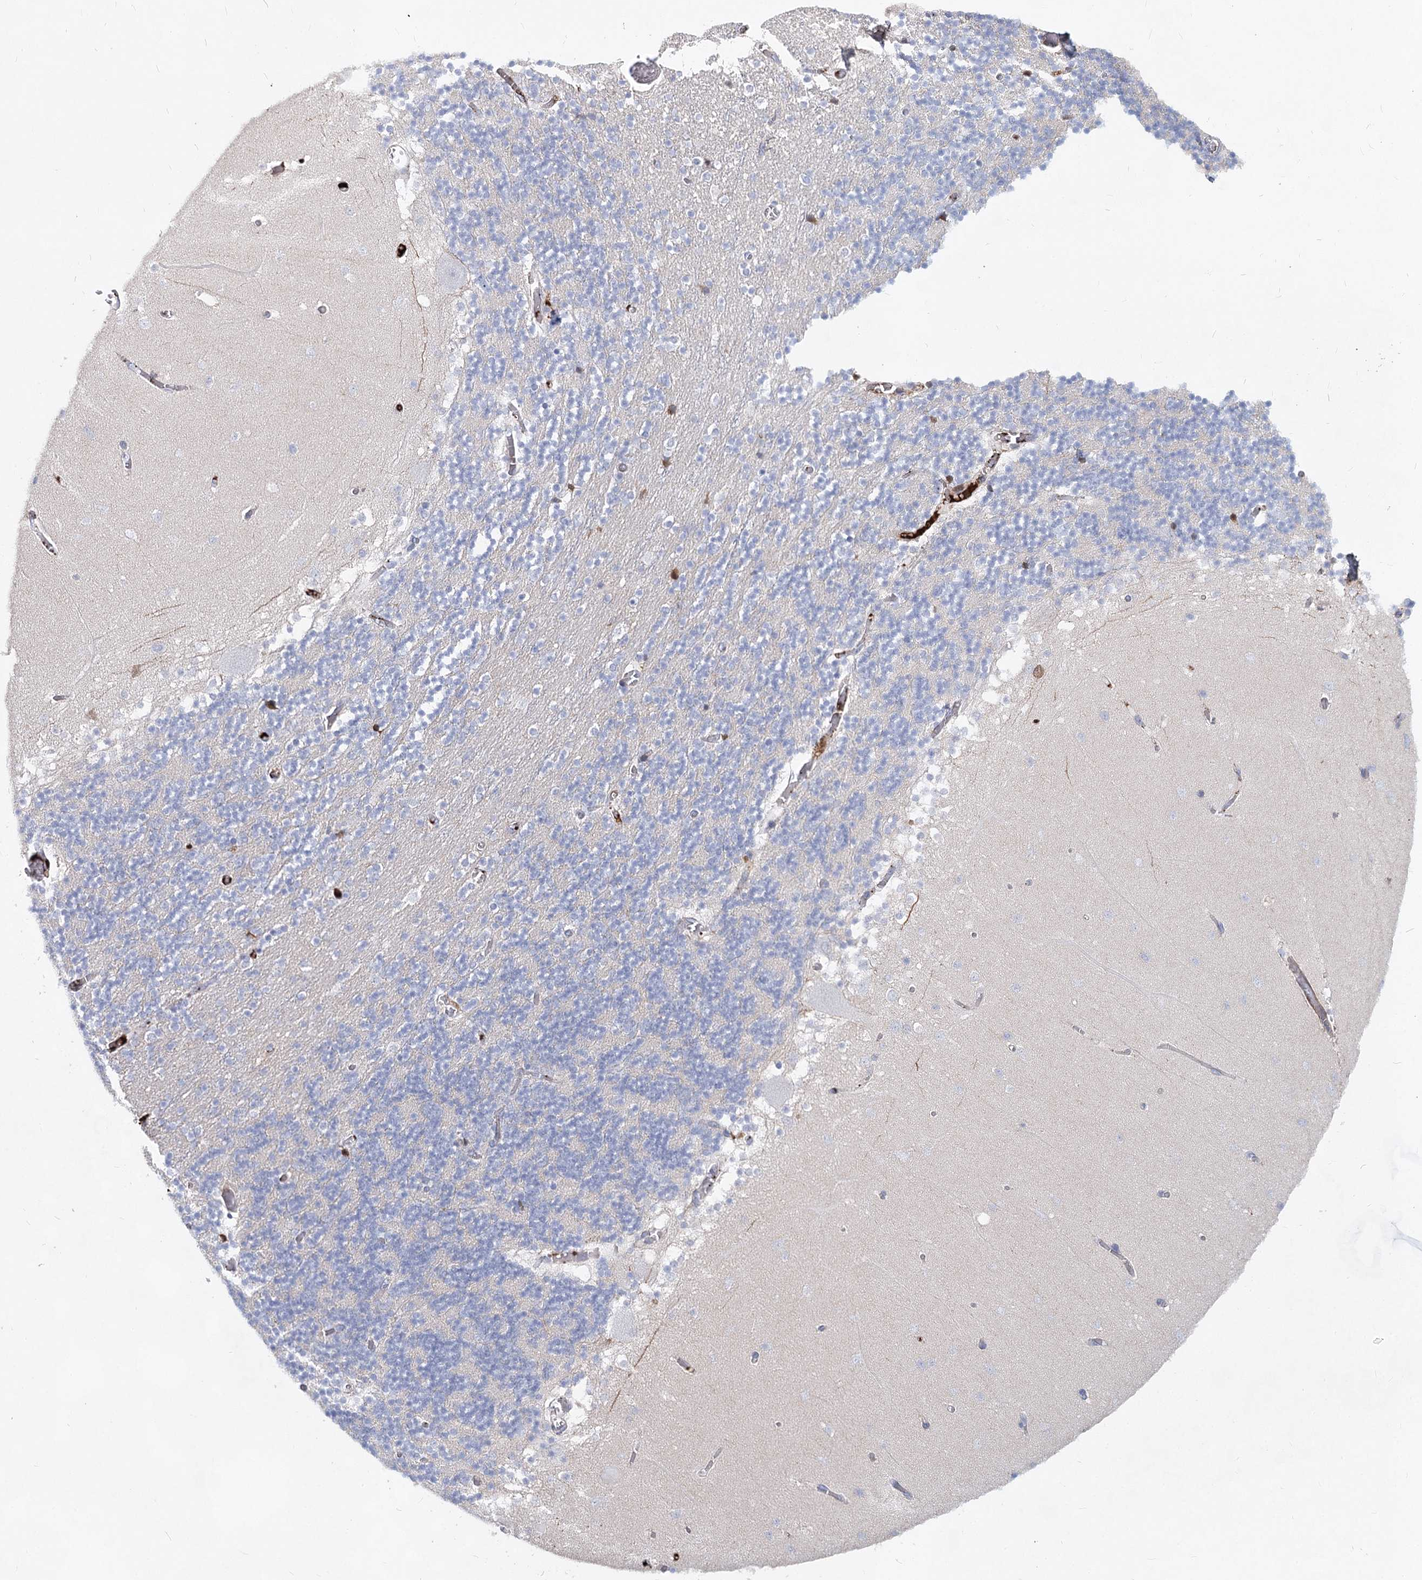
{"staining": {"intensity": "negative", "quantity": "none", "location": "none"}, "tissue": "cerebellum", "cell_type": "Cells in granular layer", "image_type": "normal", "snomed": [{"axis": "morphology", "description": "Normal tissue, NOS"}, {"axis": "topography", "description": "Cerebellum"}], "caption": "A photomicrograph of cerebellum stained for a protein reveals no brown staining in cells in granular layer. (Stains: DAB (3,3'-diaminobenzidine) immunohistochemistry with hematoxylin counter stain, Microscopy: brightfield microscopy at high magnification).", "gene": "TASOR2", "patient": {"sex": "female", "age": 28}}